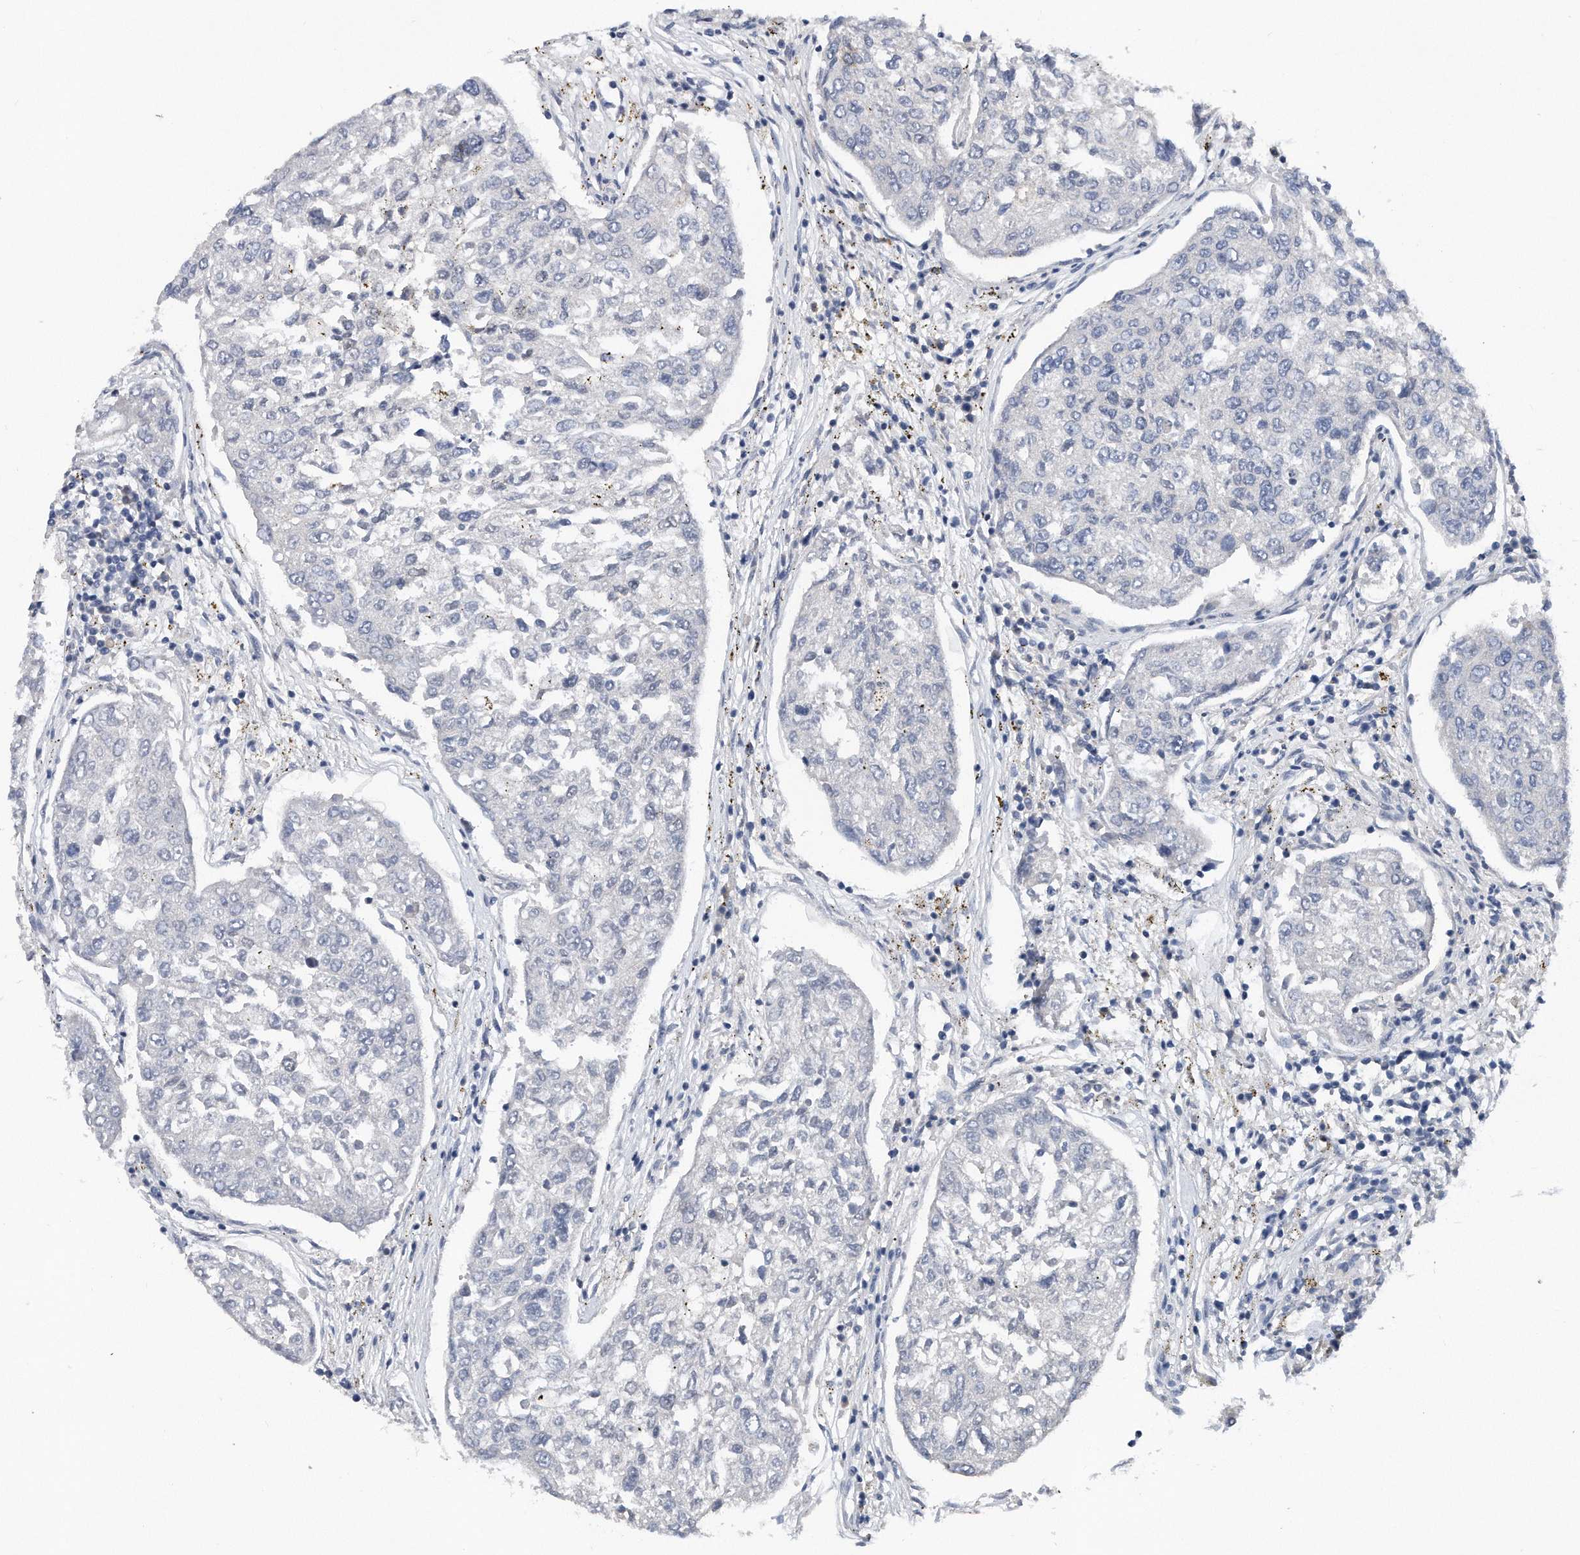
{"staining": {"intensity": "negative", "quantity": "none", "location": "none"}, "tissue": "urothelial cancer", "cell_type": "Tumor cells", "image_type": "cancer", "snomed": [{"axis": "morphology", "description": "Urothelial carcinoma, High grade"}, {"axis": "topography", "description": "Lymph node"}, {"axis": "topography", "description": "Urinary bladder"}], "caption": "Histopathology image shows no protein staining in tumor cells of urothelial cancer tissue.", "gene": "TP53INP1", "patient": {"sex": "male", "age": 51}}